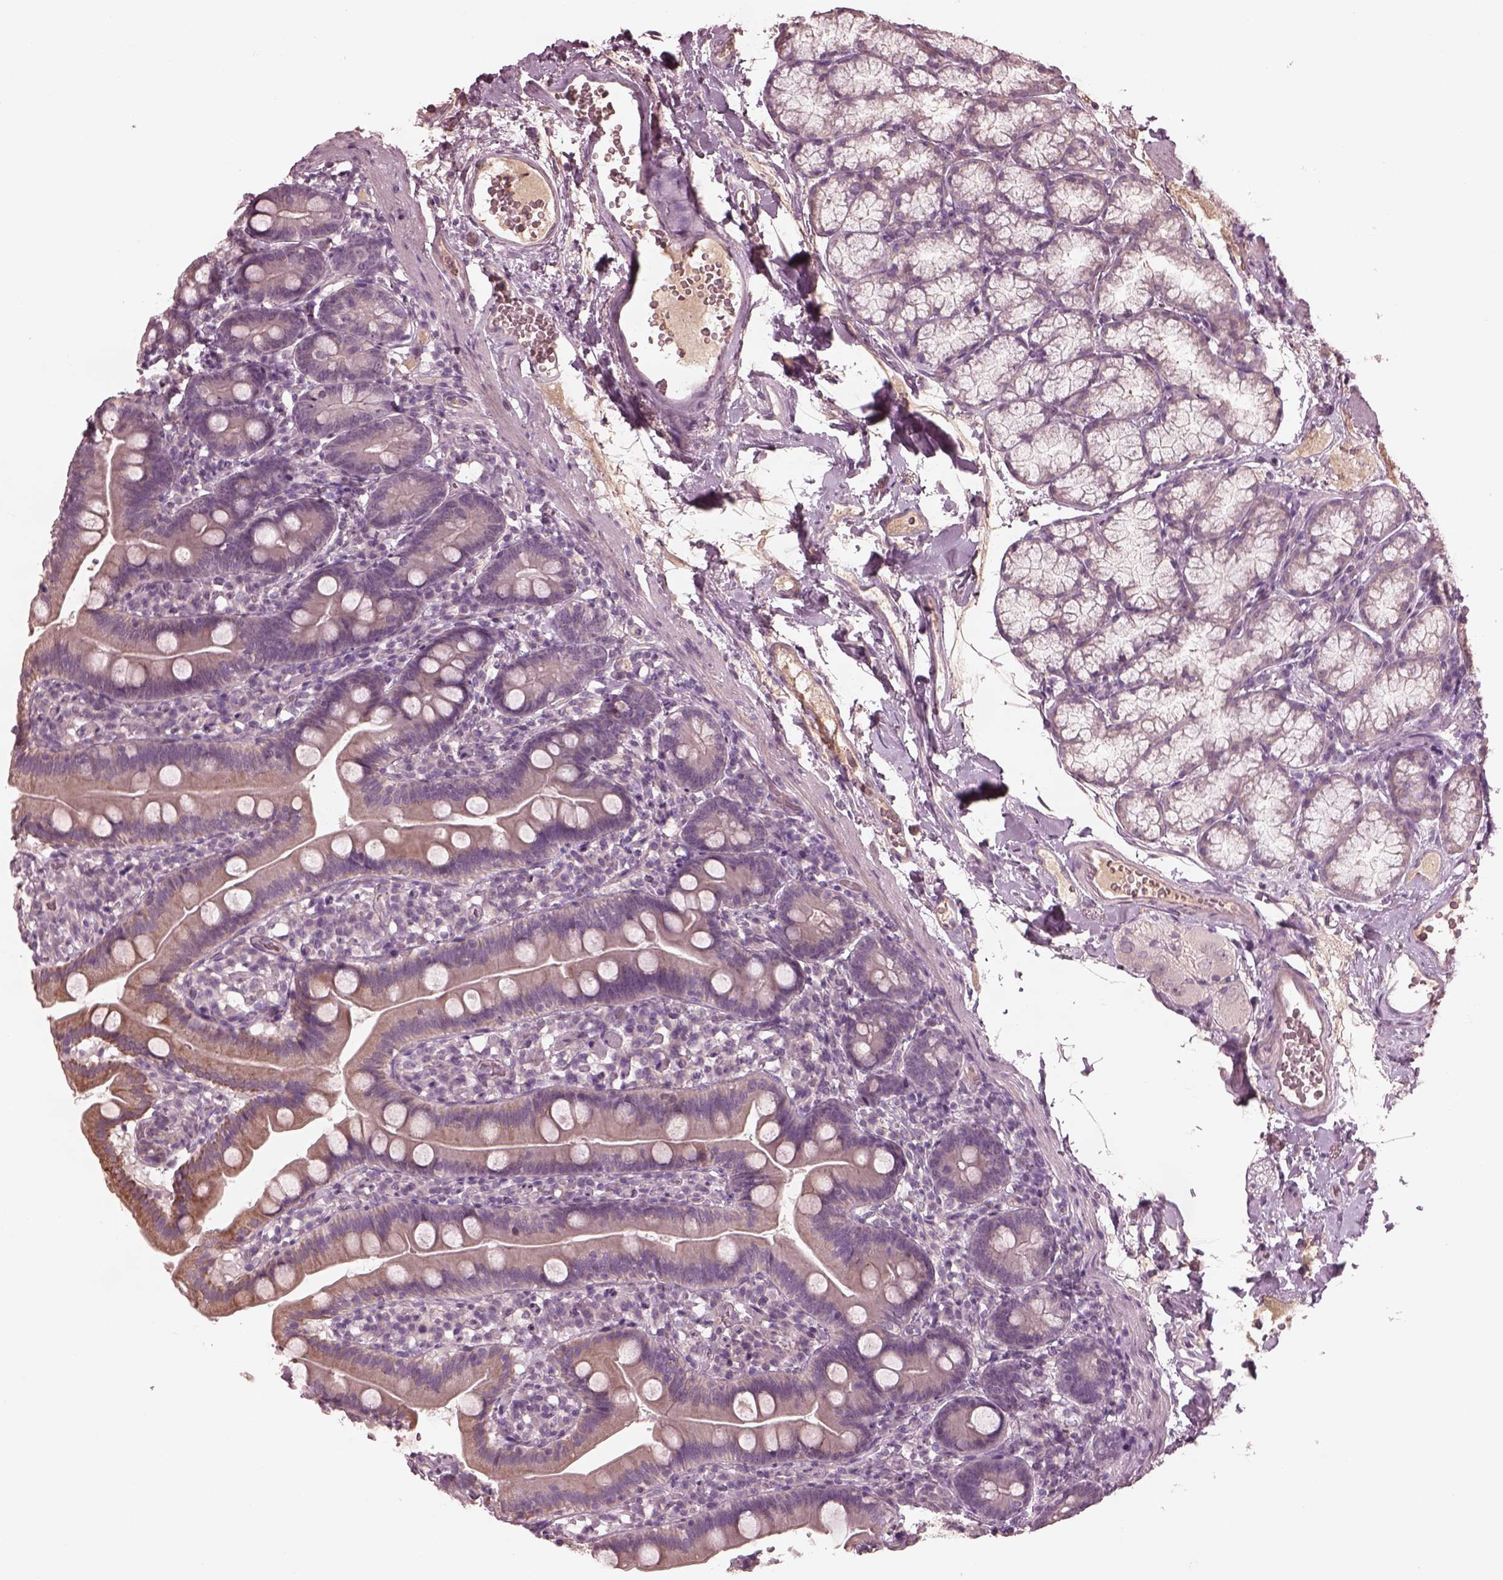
{"staining": {"intensity": "moderate", "quantity": "25%-75%", "location": "cytoplasmic/membranous"}, "tissue": "duodenum", "cell_type": "Glandular cells", "image_type": "normal", "snomed": [{"axis": "morphology", "description": "Normal tissue, NOS"}, {"axis": "topography", "description": "Duodenum"}], "caption": "IHC (DAB (3,3'-diaminobenzidine)) staining of normal duodenum exhibits moderate cytoplasmic/membranous protein positivity in about 25%-75% of glandular cells.", "gene": "VWA5B1", "patient": {"sex": "female", "age": 67}}